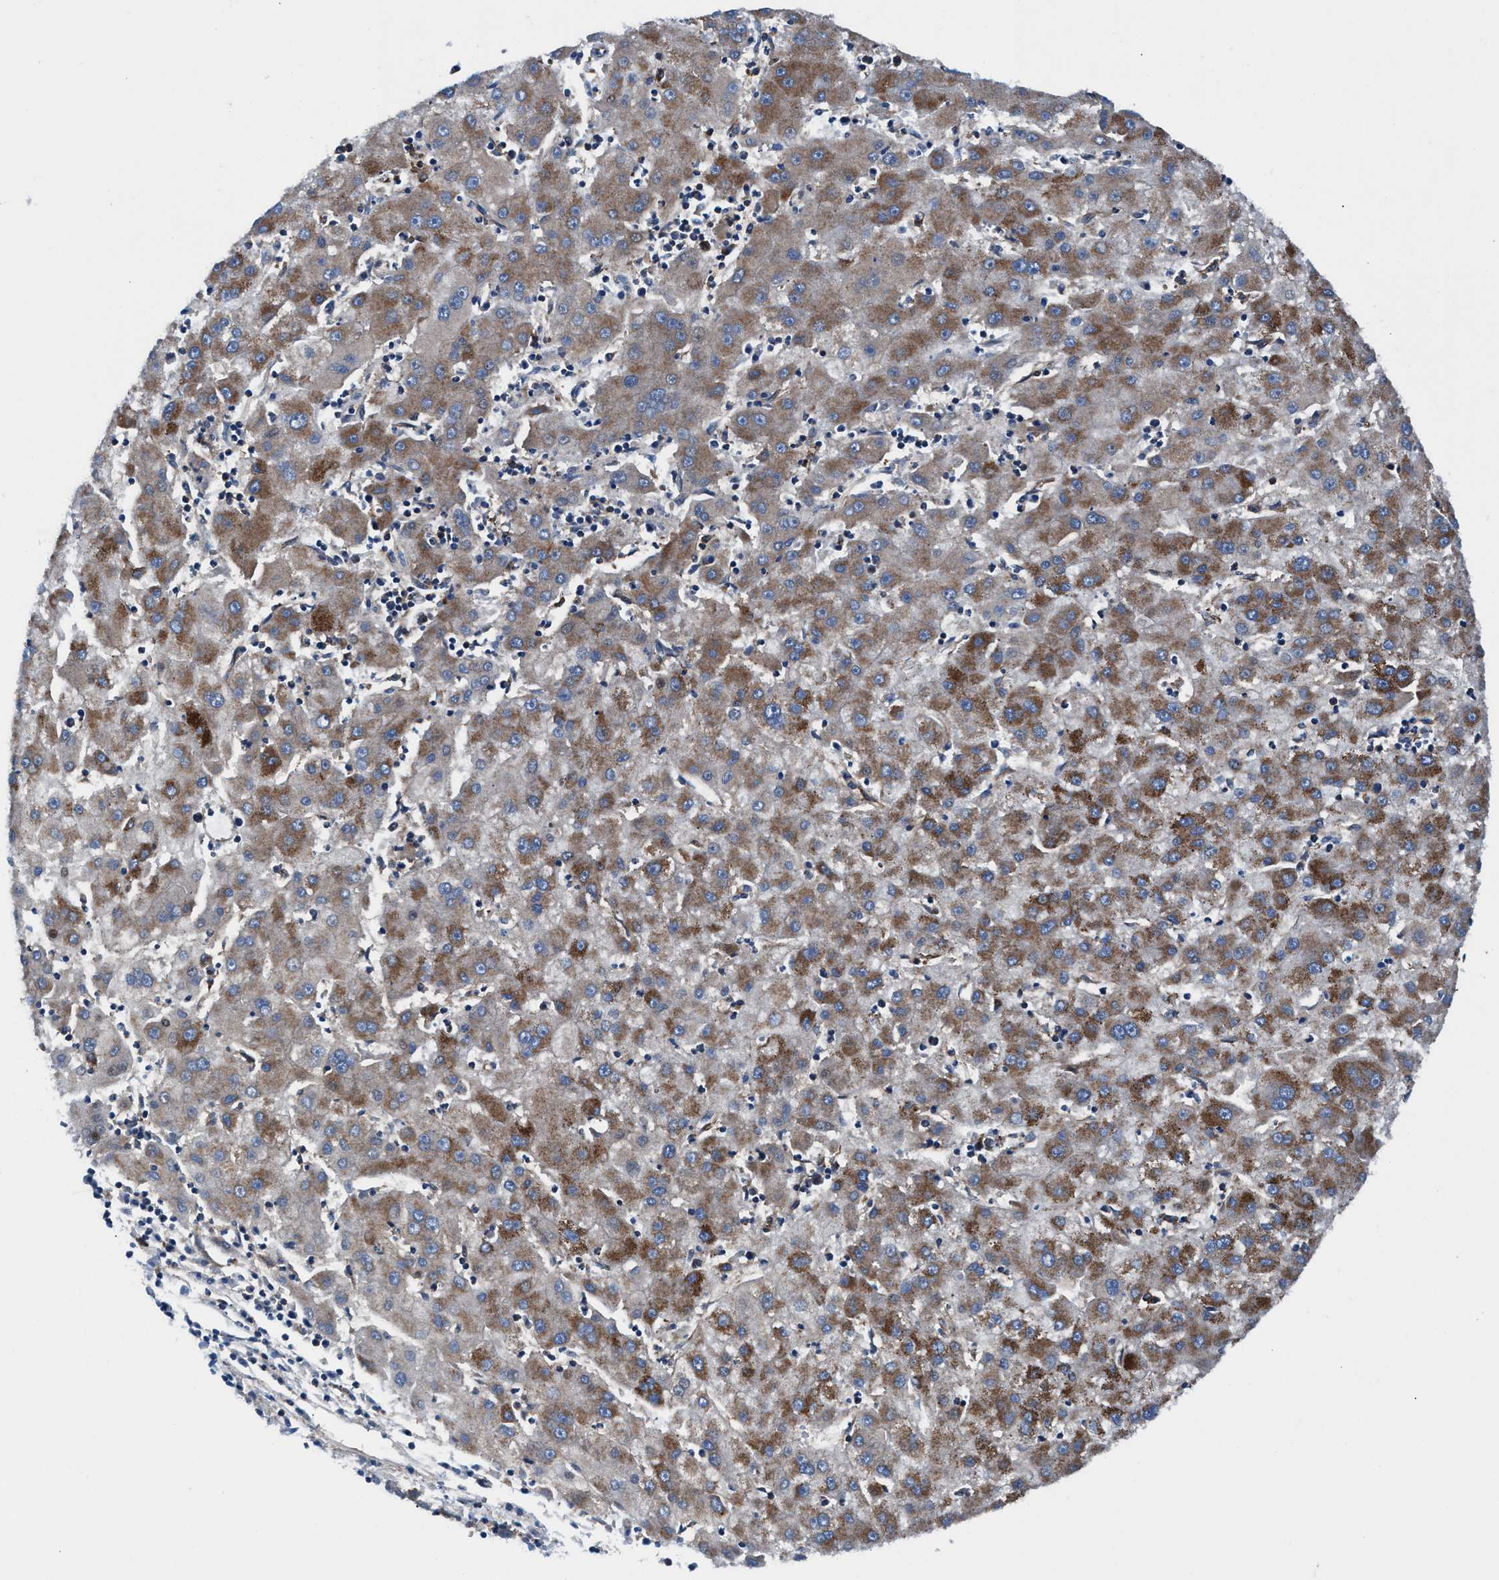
{"staining": {"intensity": "strong", "quantity": "25%-75%", "location": "cytoplasmic/membranous"}, "tissue": "liver cancer", "cell_type": "Tumor cells", "image_type": "cancer", "snomed": [{"axis": "morphology", "description": "Carcinoma, Hepatocellular, NOS"}, {"axis": "topography", "description": "Liver"}], "caption": "IHC image of neoplastic tissue: human liver cancer (hepatocellular carcinoma) stained using immunohistochemistry (IHC) displays high levels of strong protein expression localized specifically in the cytoplasmic/membranous of tumor cells, appearing as a cytoplasmic/membranous brown color.", "gene": "NKTR", "patient": {"sex": "male", "age": 72}}